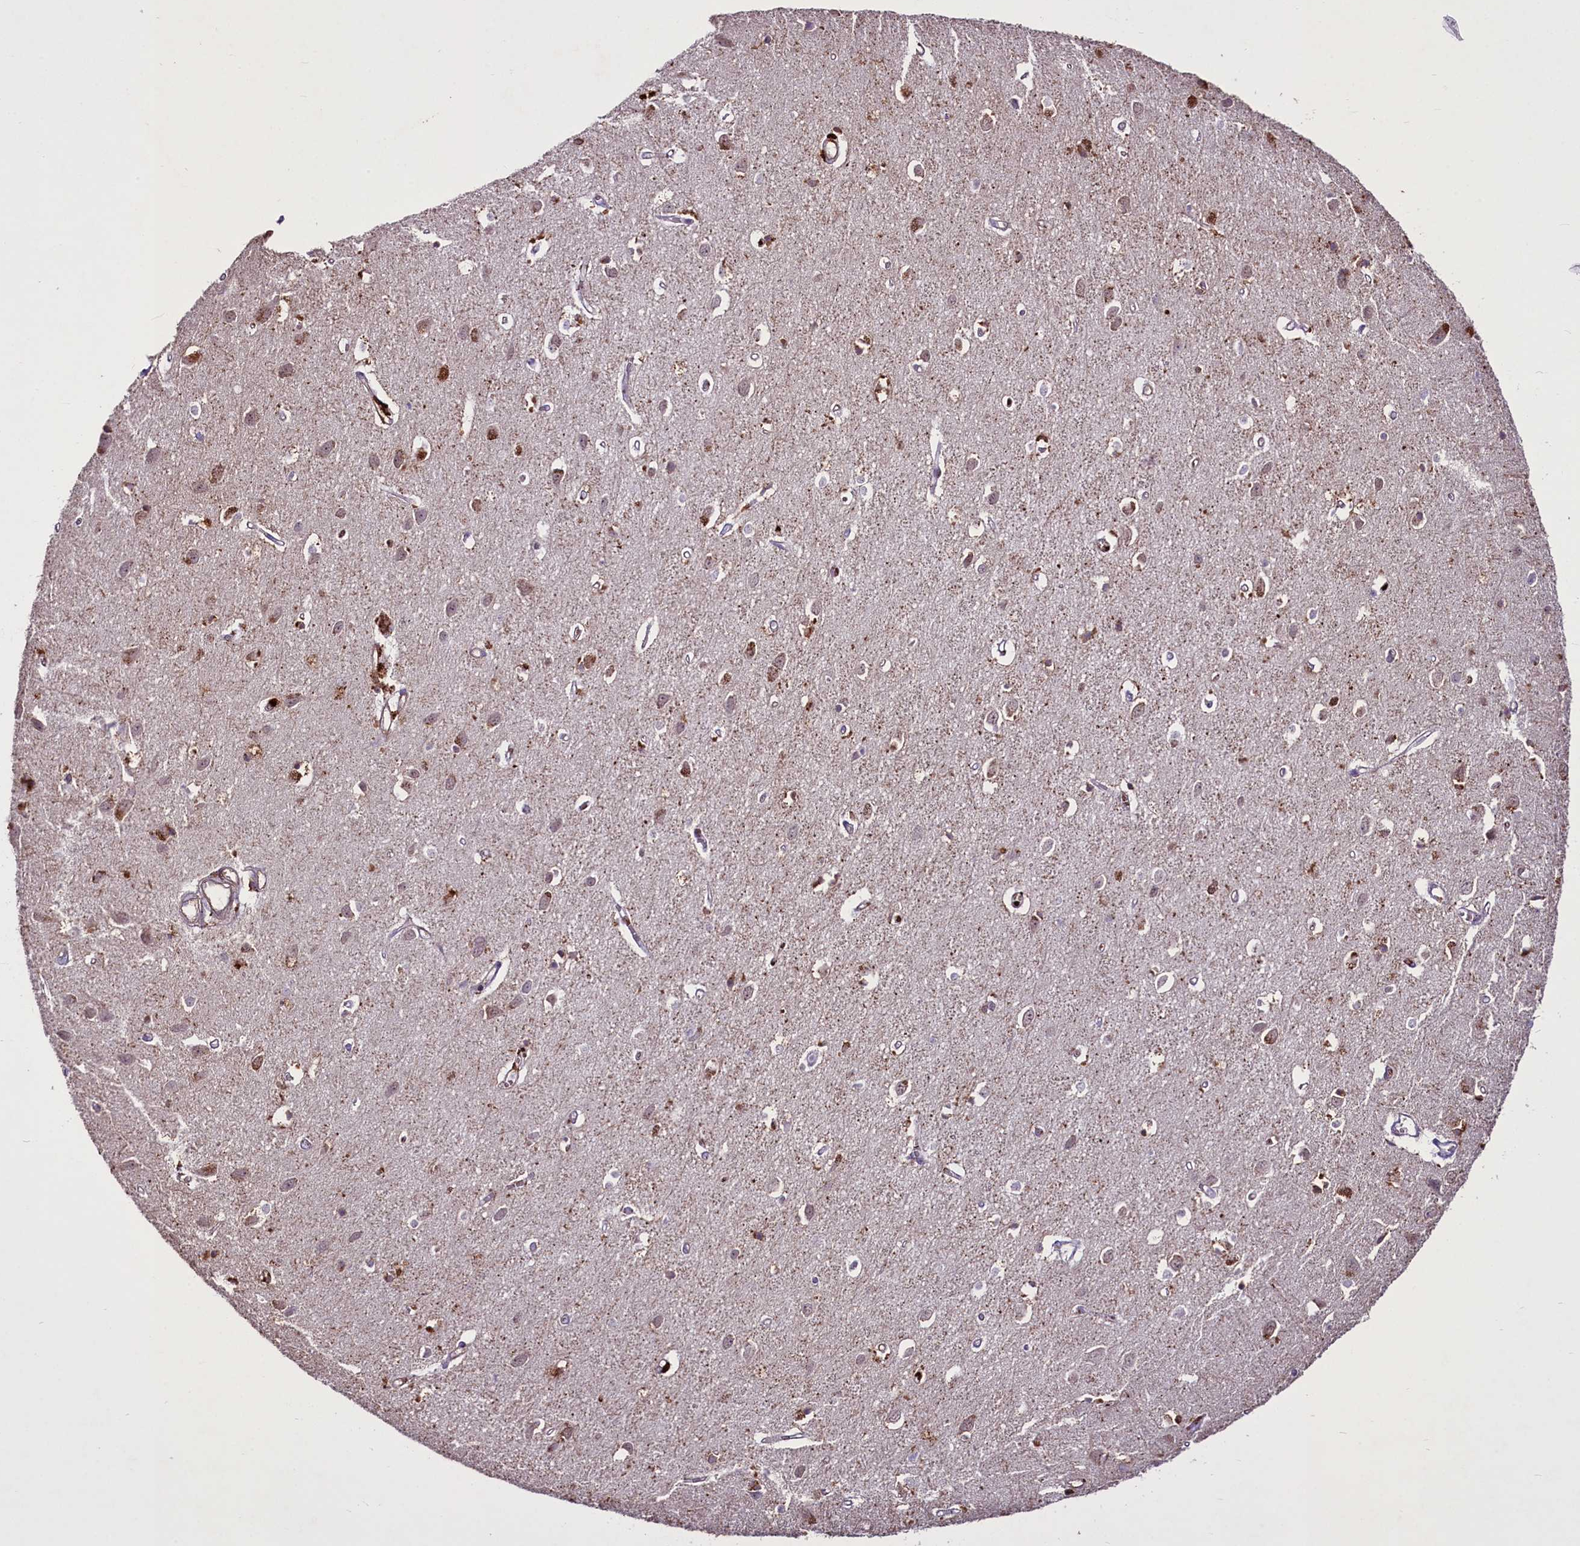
{"staining": {"intensity": "negative", "quantity": "none", "location": "none"}, "tissue": "cerebral cortex", "cell_type": "Endothelial cells", "image_type": "normal", "snomed": [{"axis": "morphology", "description": "Normal tissue, NOS"}, {"axis": "topography", "description": "Cerebral cortex"}], "caption": "The photomicrograph shows no staining of endothelial cells in benign cerebral cortex. (Brightfield microscopy of DAB immunohistochemistry at high magnification).", "gene": "SUSD3", "patient": {"sex": "female", "age": 64}}